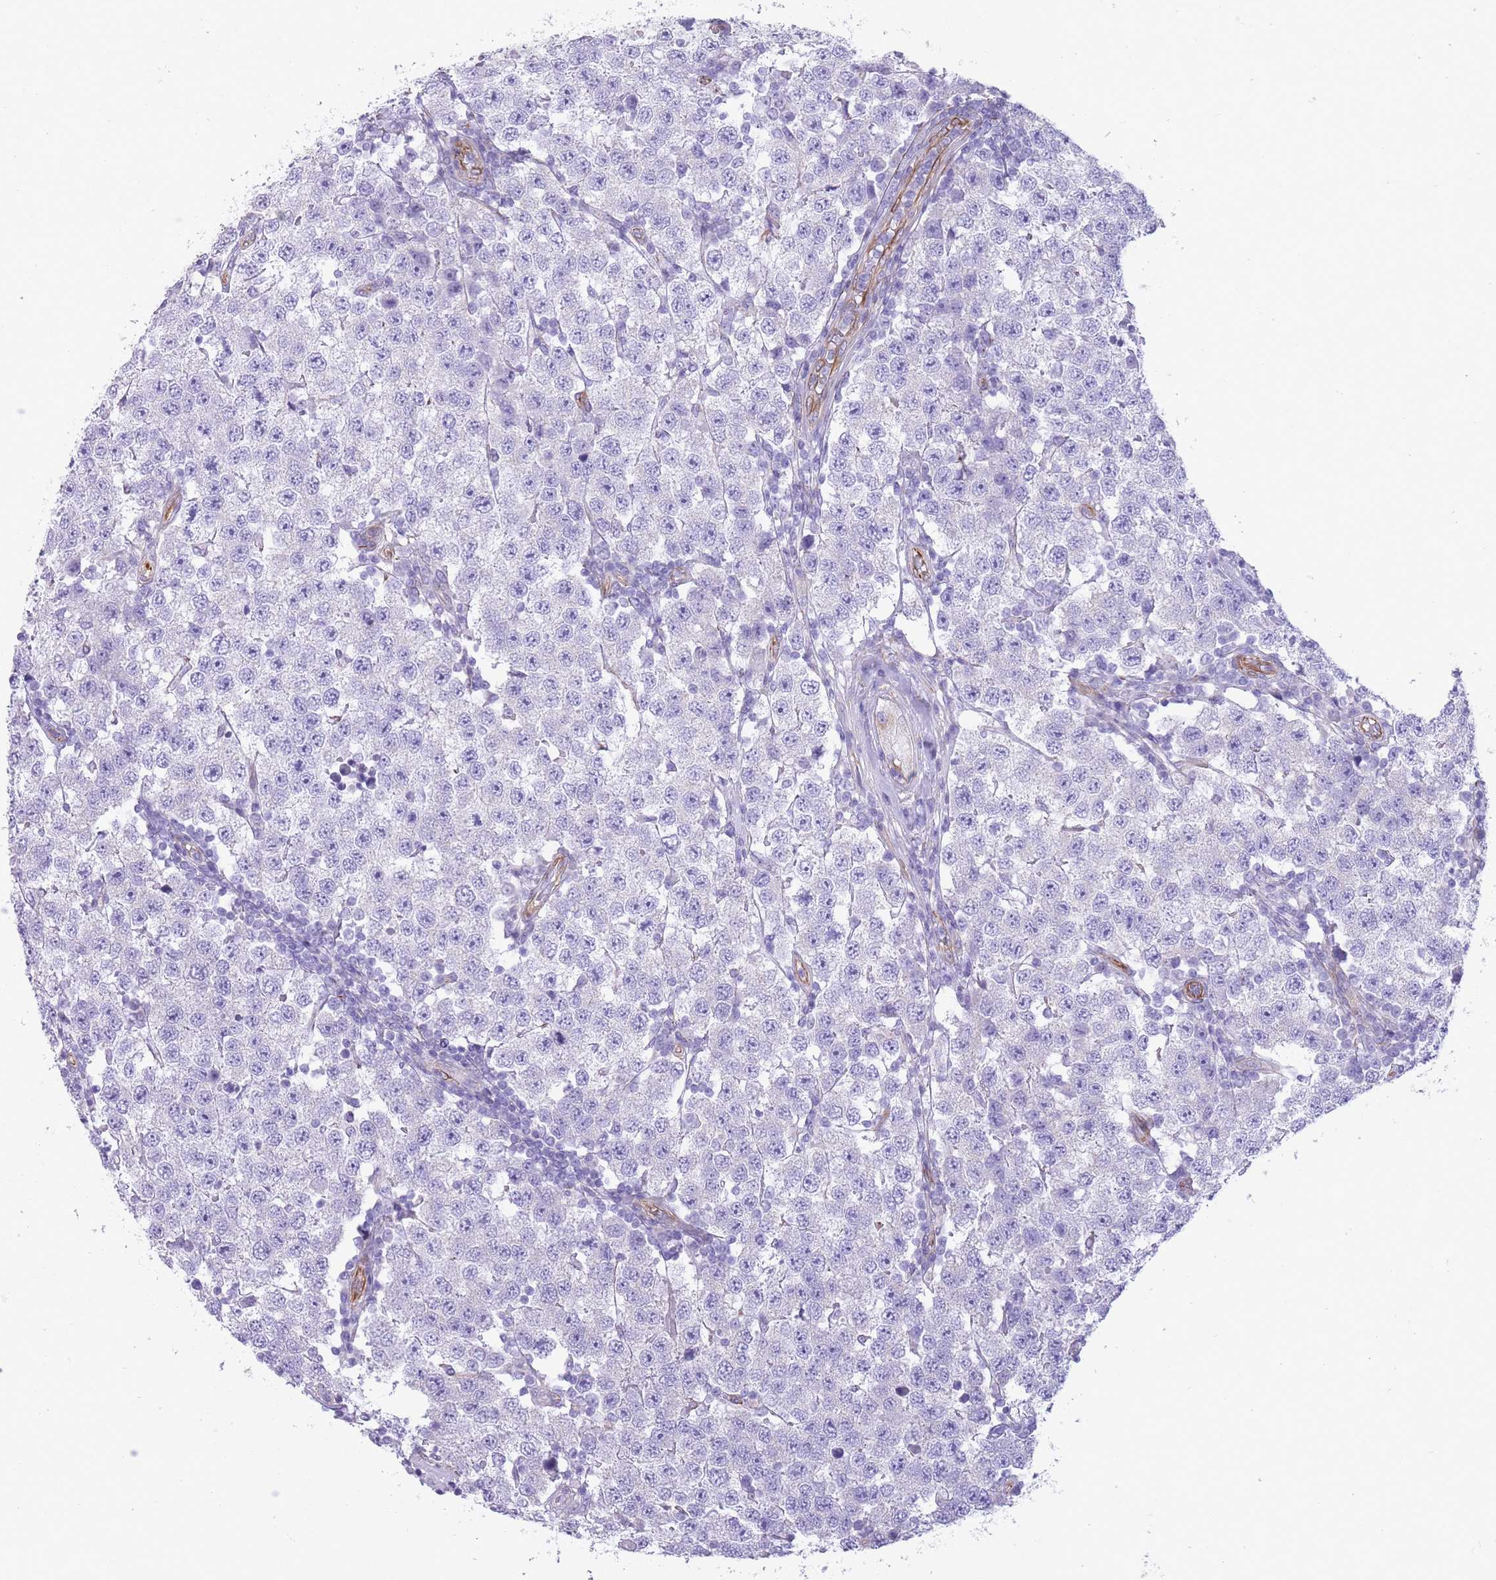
{"staining": {"intensity": "negative", "quantity": "none", "location": "none"}, "tissue": "testis cancer", "cell_type": "Tumor cells", "image_type": "cancer", "snomed": [{"axis": "morphology", "description": "Seminoma, NOS"}, {"axis": "topography", "description": "Testis"}], "caption": "Seminoma (testis) was stained to show a protein in brown. There is no significant positivity in tumor cells.", "gene": "PTCD1", "patient": {"sex": "male", "age": 34}}